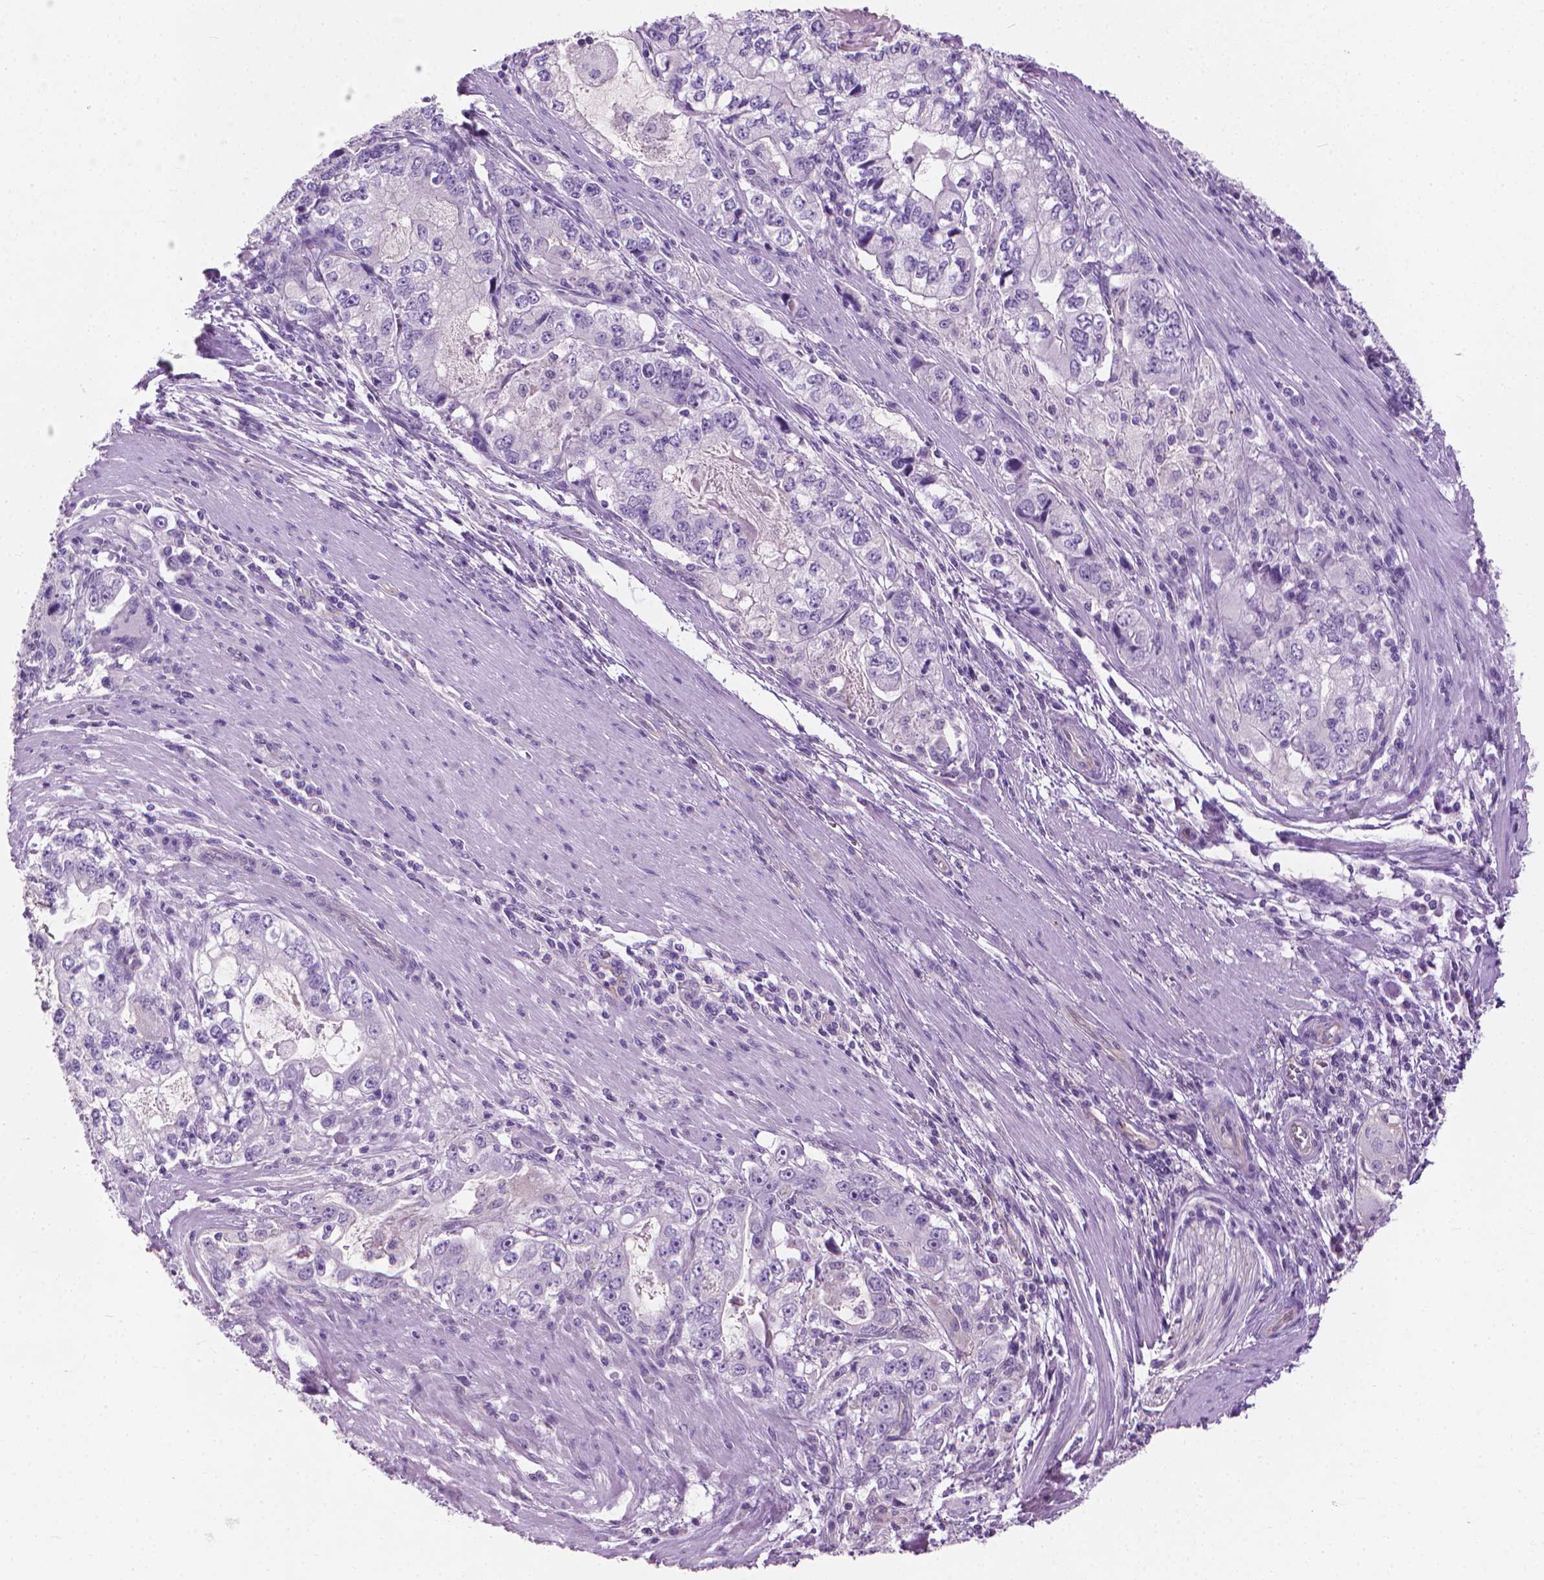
{"staining": {"intensity": "negative", "quantity": "none", "location": "none"}, "tissue": "stomach cancer", "cell_type": "Tumor cells", "image_type": "cancer", "snomed": [{"axis": "morphology", "description": "Adenocarcinoma, NOS"}, {"axis": "topography", "description": "Stomach, lower"}], "caption": "There is no significant positivity in tumor cells of adenocarcinoma (stomach).", "gene": "KRT73", "patient": {"sex": "female", "age": 72}}